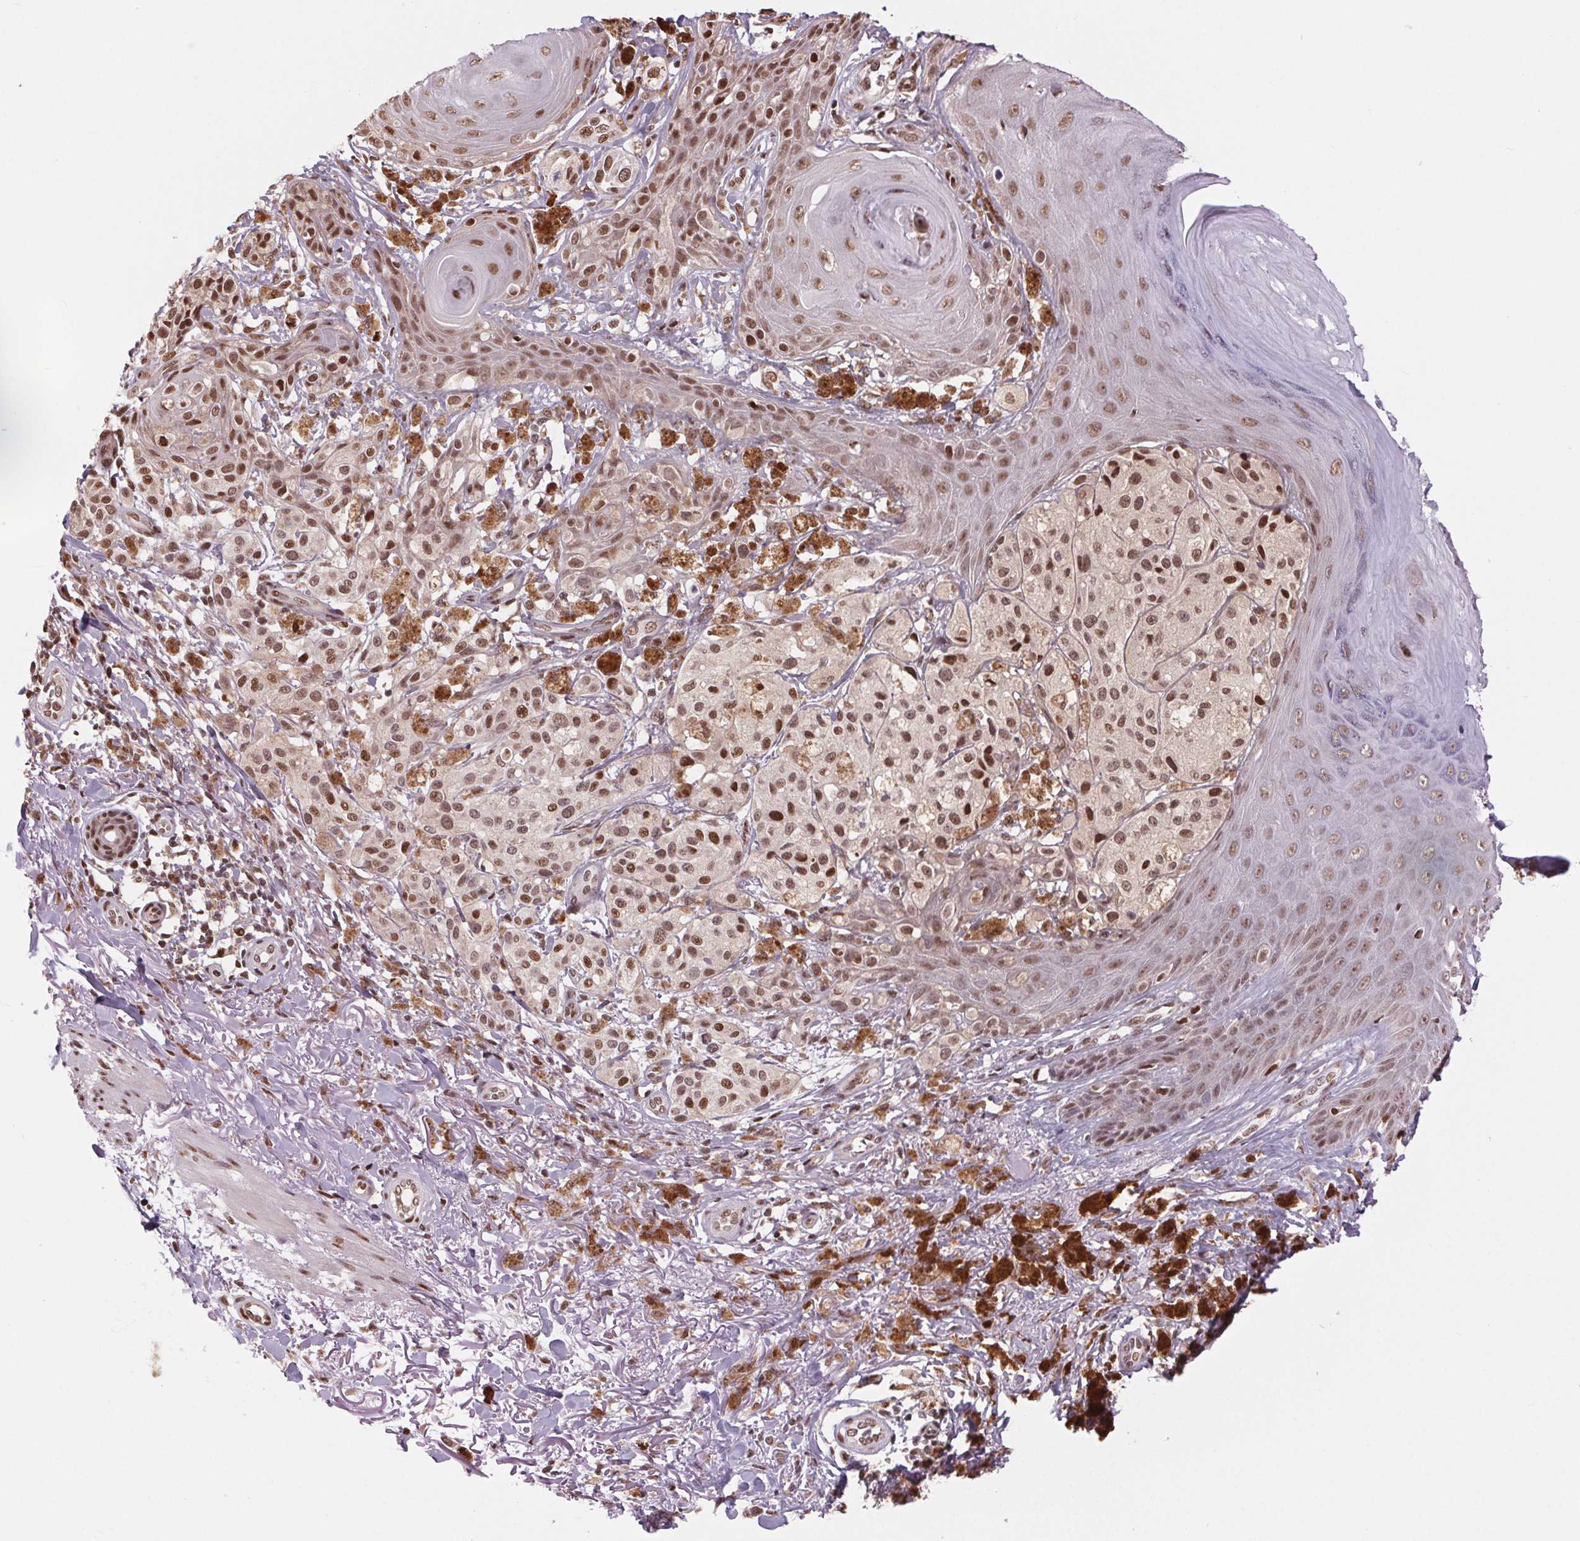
{"staining": {"intensity": "moderate", "quantity": ">75%", "location": "nuclear"}, "tissue": "melanoma", "cell_type": "Tumor cells", "image_type": "cancer", "snomed": [{"axis": "morphology", "description": "Malignant melanoma, NOS"}, {"axis": "topography", "description": "Skin"}], "caption": "Malignant melanoma was stained to show a protein in brown. There is medium levels of moderate nuclear positivity in approximately >75% of tumor cells. (DAB (3,3'-diaminobenzidine) IHC, brown staining for protein, blue staining for nuclei).", "gene": "RAD23A", "patient": {"sex": "female", "age": 80}}